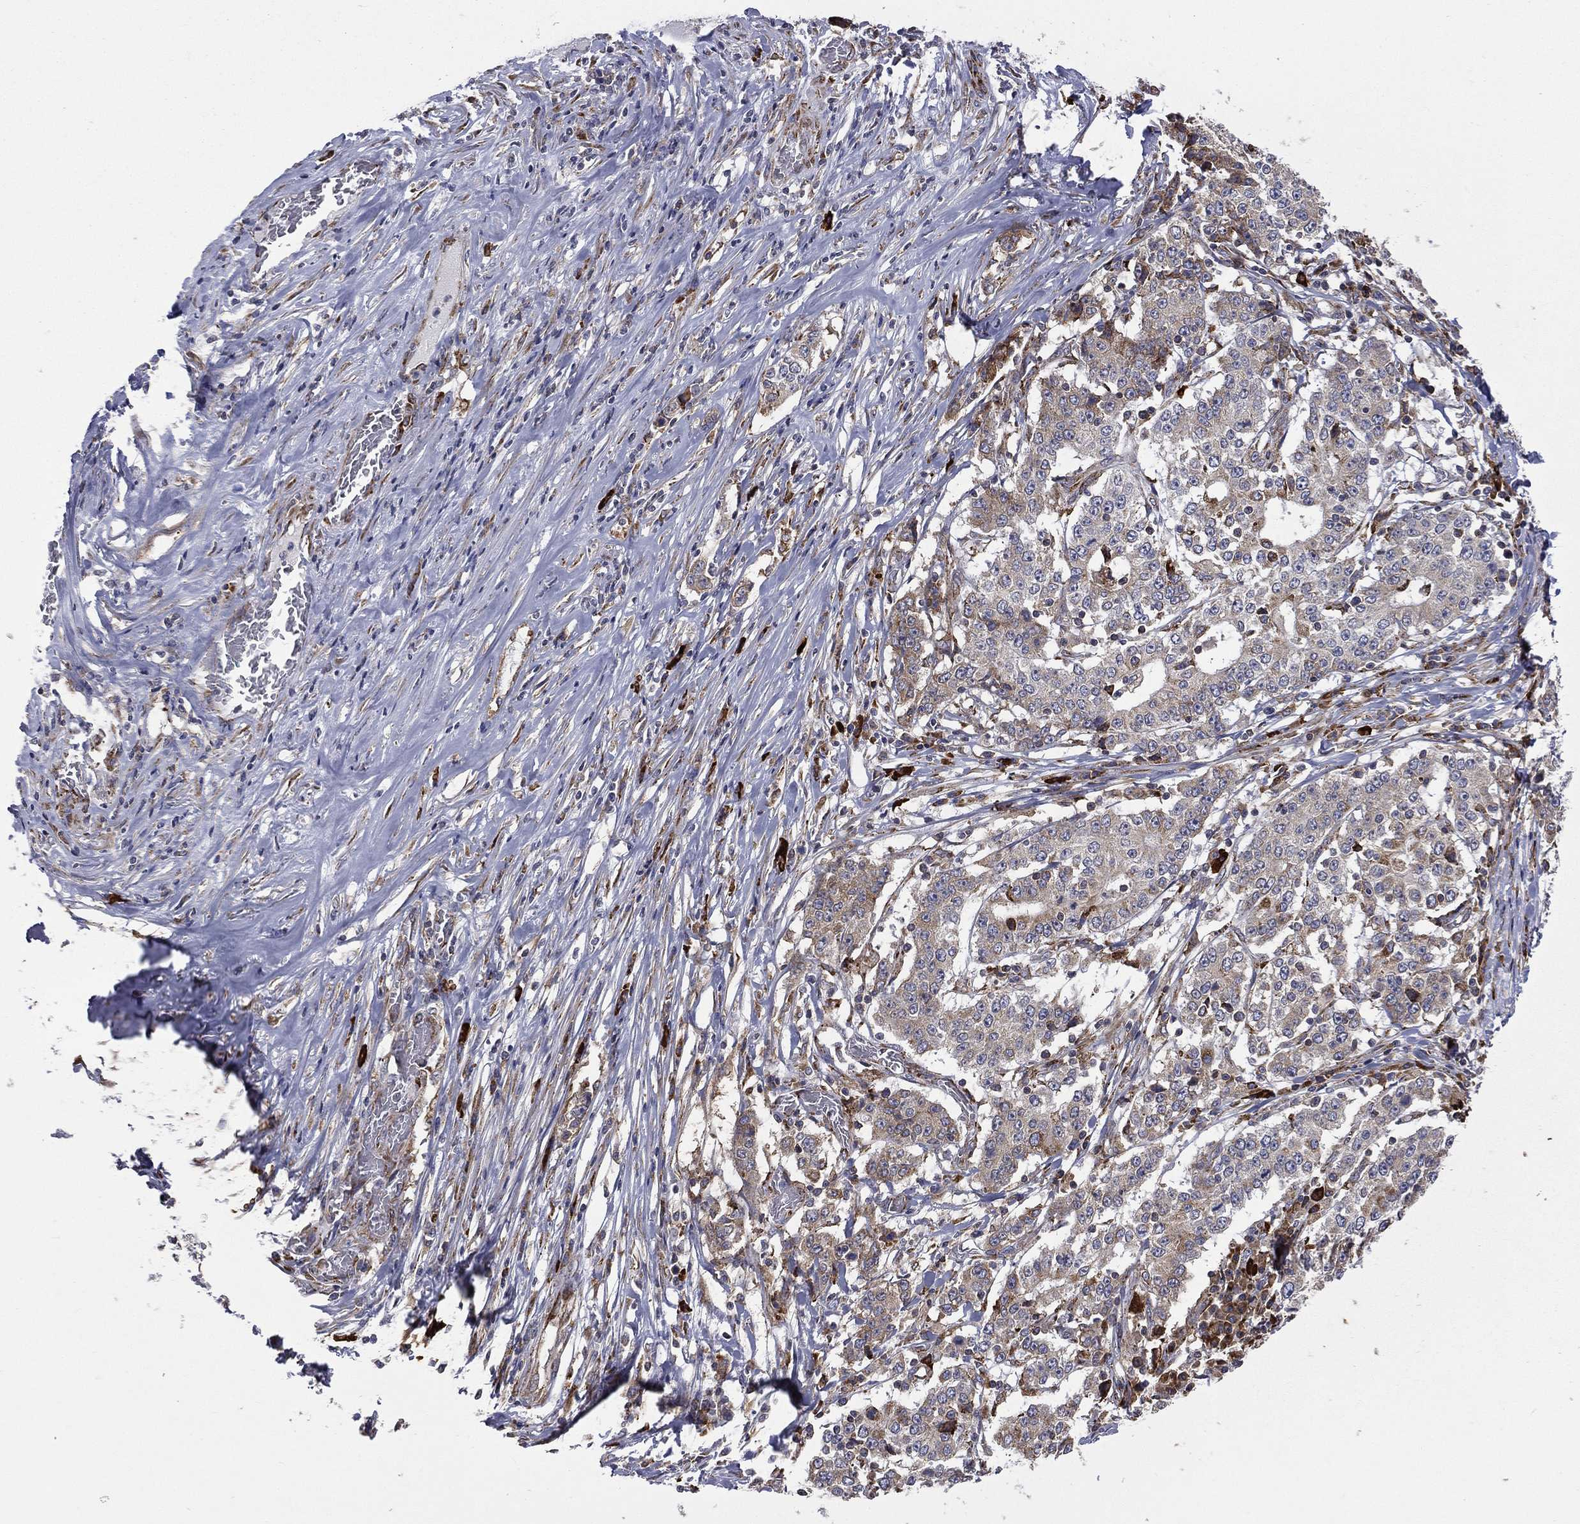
{"staining": {"intensity": "moderate", "quantity": "<25%", "location": "cytoplasmic/membranous"}, "tissue": "stomach cancer", "cell_type": "Tumor cells", "image_type": "cancer", "snomed": [{"axis": "morphology", "description": "Adenocarcinoma, NOS"}, {"axis": "topography", "description": "Stomach"}], "caption": "A high-resolution image shows IHC staining of stomach cancer, which shows moderate cytoplasmic/membranous staining in about <25% of tumor cells.", "gene": "C20orf96", "patient": {"sex": "male", "age": 59}}